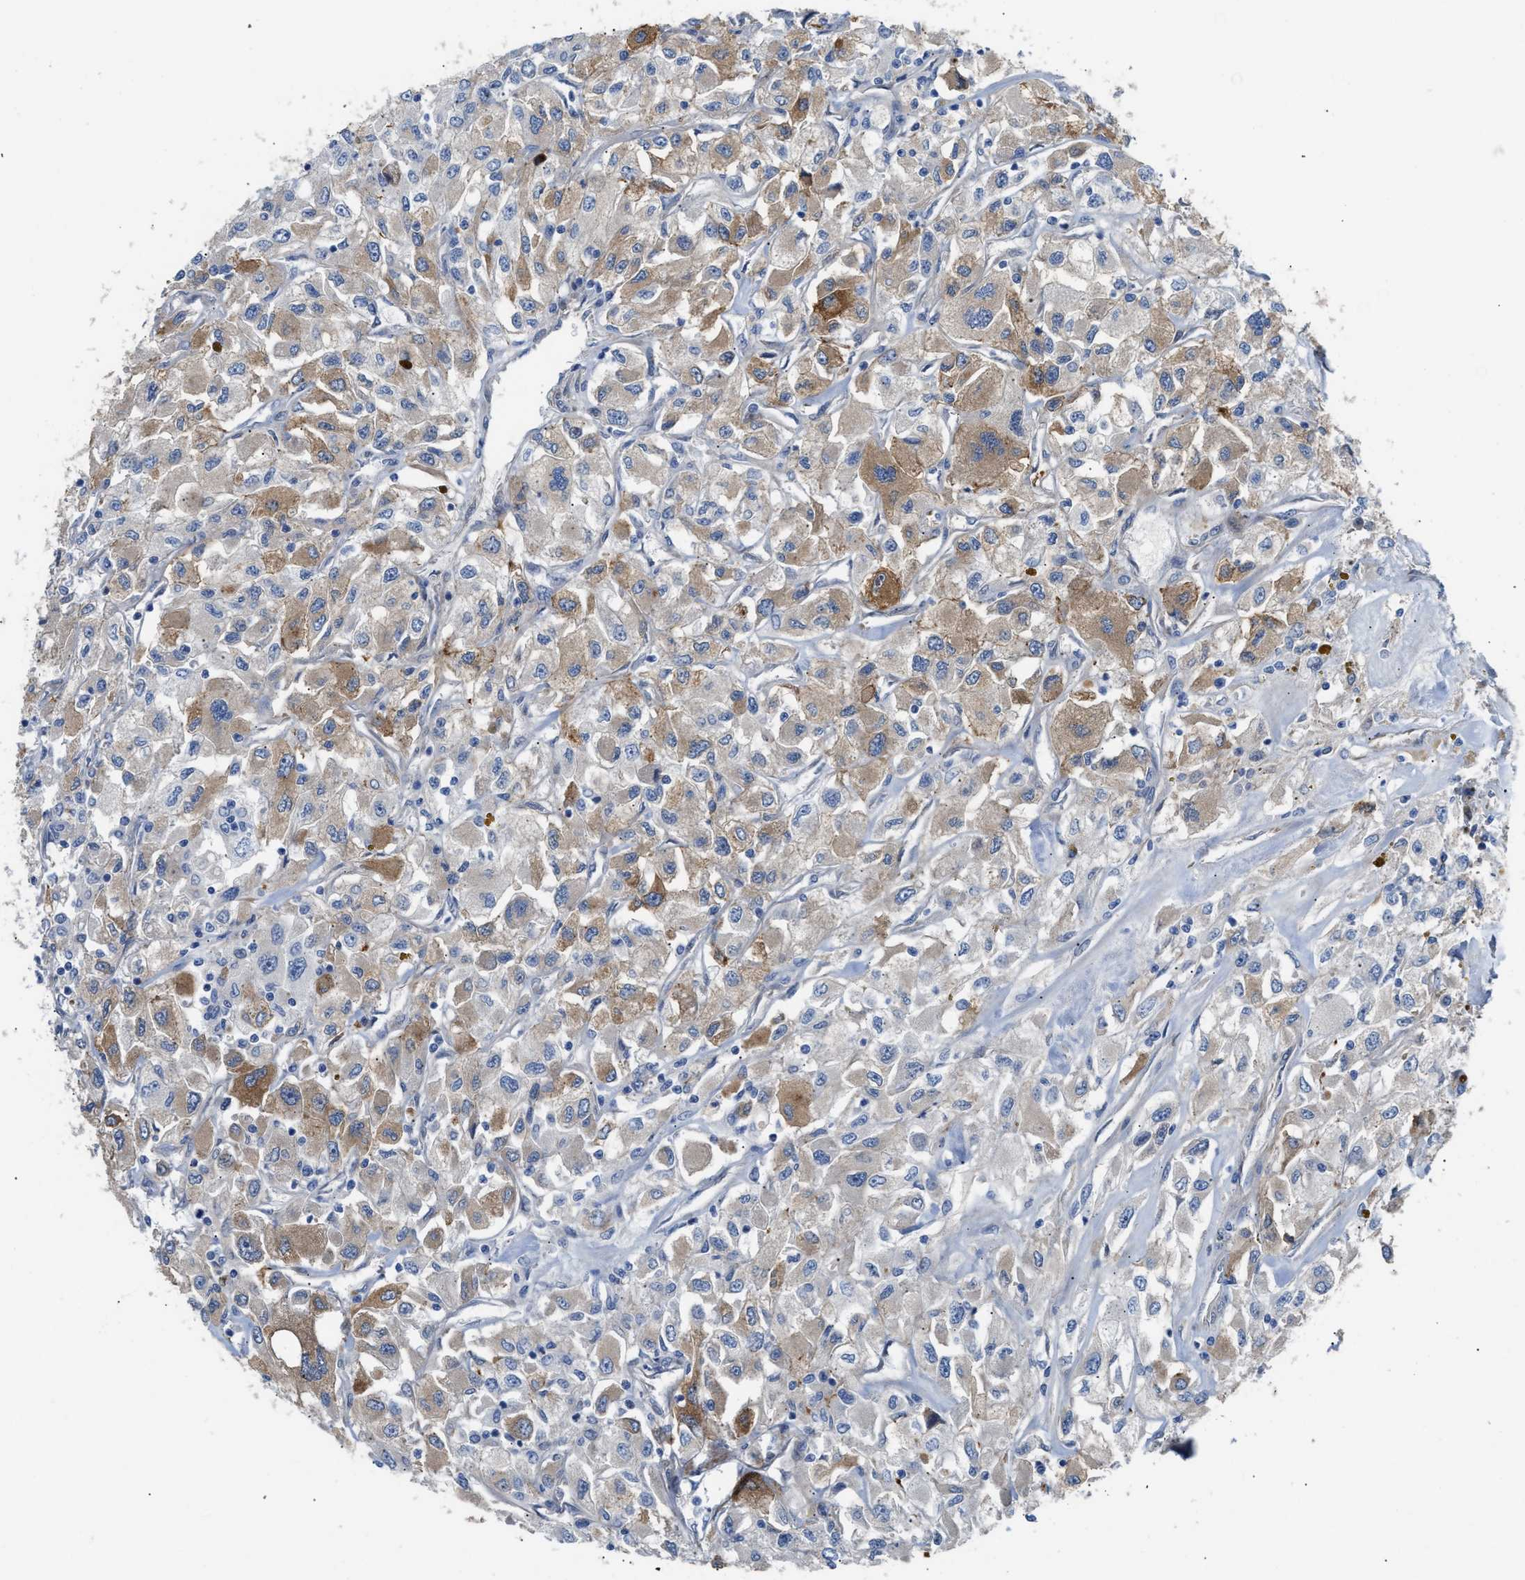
{"staining": {"intensity": "moderate", "quantity": ">75%", "location": "cytoplasmic/membranous"}, "tissue": "renal cancer", "cell_type": "Tumor cells", "image_type": "cancer", "snomed": [{"axis": "morphology", "description": "Adenocarcinoma, NOS"}, {"axis": "topography", "description": "Kidney"}], "caption": "IHC micrograph of adenocarcinoma (renal) stained for a protein (brown), which exhibits medium levels of moderate cytoplasmic/membranous positivity in approximately >75% of tumor cells.", "gene": "TFPI", "patient": {"sex": "female", "age": 52}}